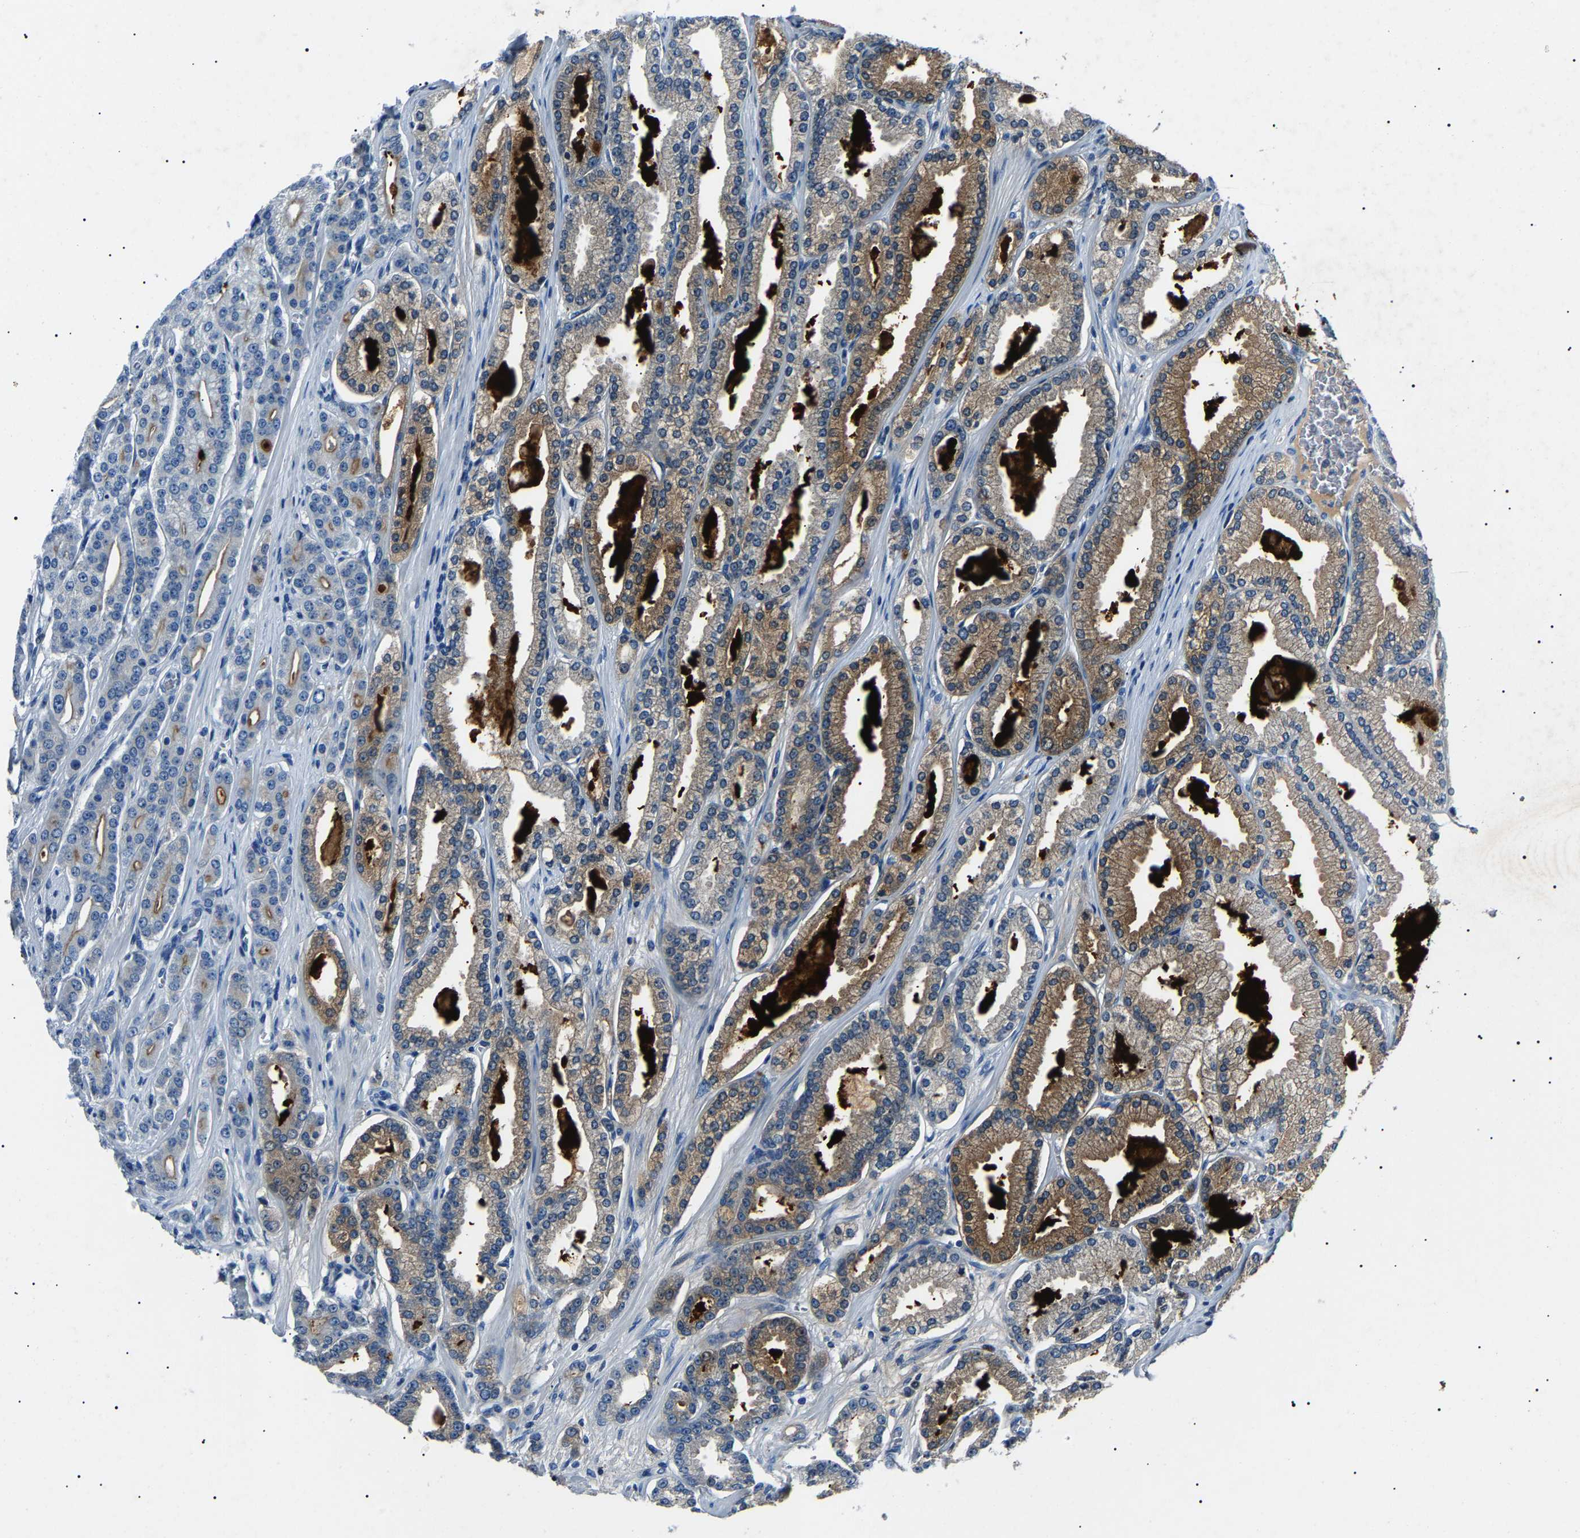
{"staining": {"intensity": "moderate", "quantity": "25%-75%", "location": "cytoplasmic/membranous"}, "tissue": "prostate cancer", "cell_type": "Tumor cells", "image_type": "cancer", "snomed": [{"axis": "morphology", "description": "Adenocarcinoma, High grade"}, {"axis": "topography", "description": "Prostate"}], "caption": "Moderate cytoplasmic/membranous expression is appreciated in approximately 25%-75% of tumor cells in prostate adenocarcinoma (high-grade). (Brightfield microscopy of DAB IHC at high magnification).", "gene": "KLK15", "patient": {"sex": "male", "age": 71}}